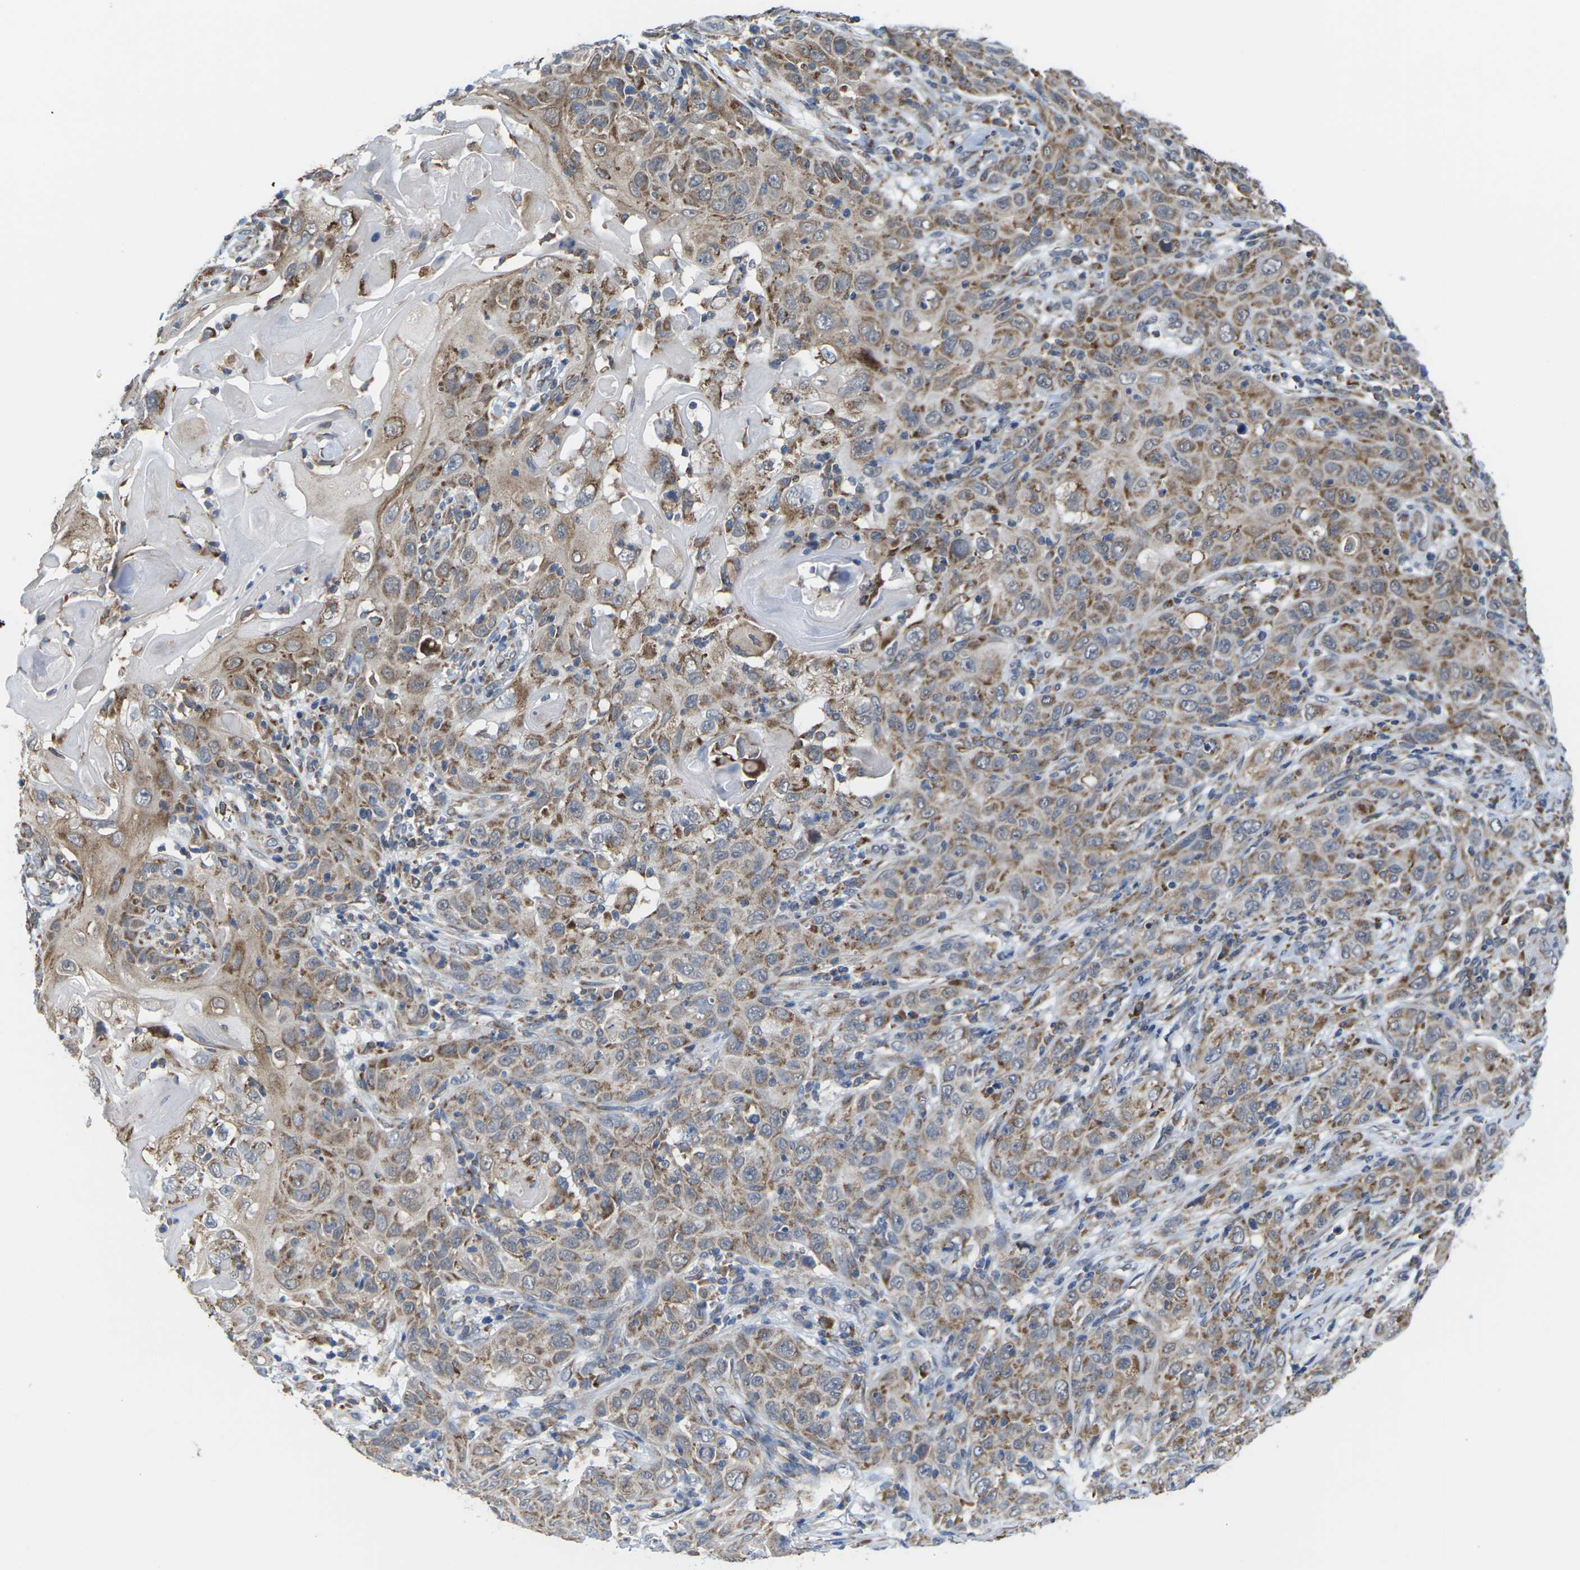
{"staining": {"intensity": "moderate", "quantity": "25%-75%", "location": "cytoplasmic/membranous"}, "tissue": "skin cancer", "cell_type": "Tumor cells", "image_type": "cancer", "snomed": [{"axis": "morphology", "description": "Squamous cell carcinoma, NOS"}, {"axis": "topography", "description": "Skin"}], "caption": "Squamous cell carcinoma (skin) was stained to show a protein in brown. There is medium levels of moderate cytoplasmic/membranous expression in about 25%-75% of tumor cells.", "gene": "PDZK1IP1", "patient": {"sex": "female", "age": 88}}